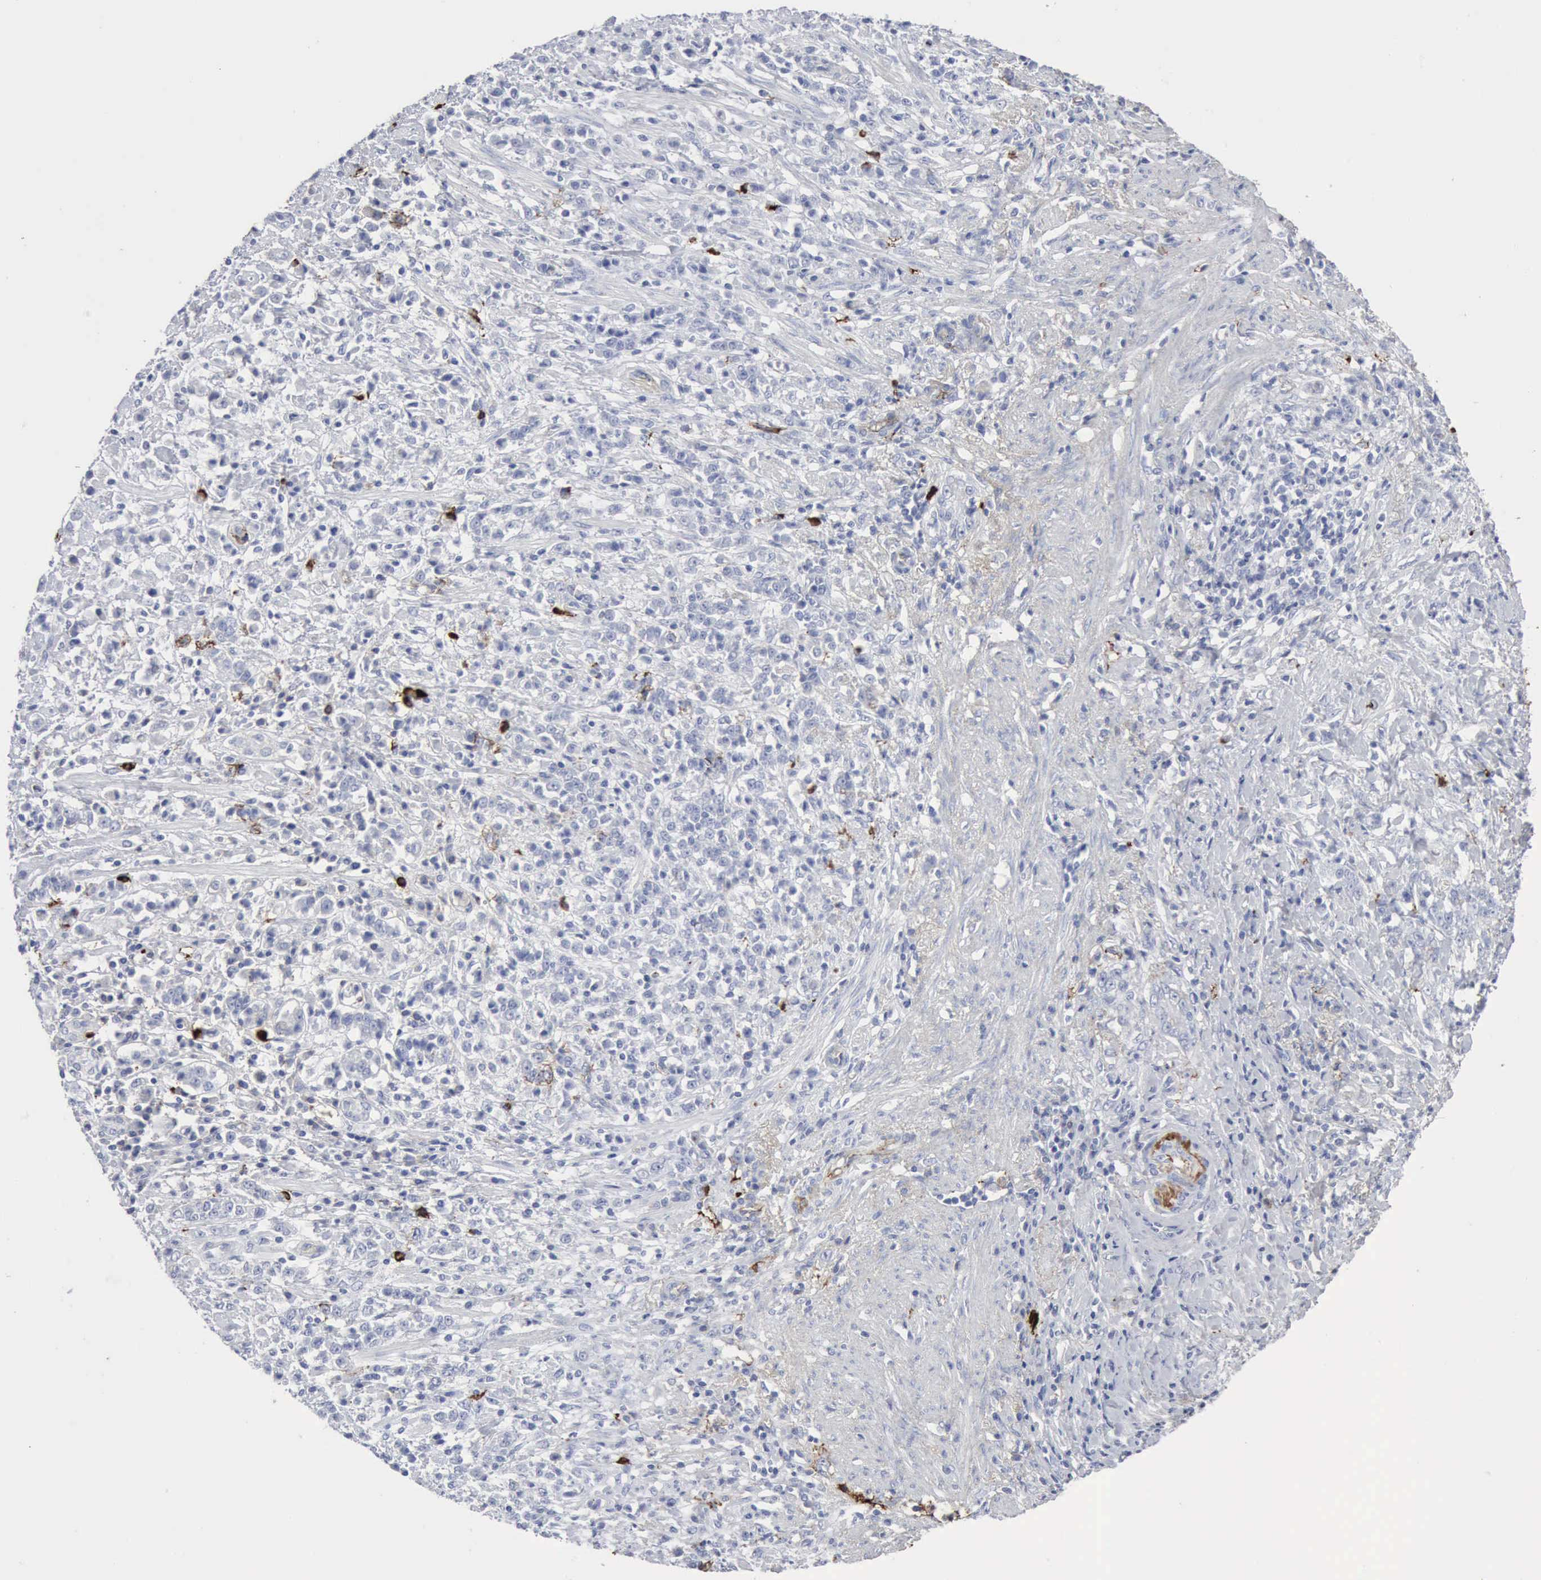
{"staining": {"intensity": "negative", "quantity": "none", "location": "none"}, "tissue": "stomach cancer", "cell_type": "Tumor cells", "image_type": "cancer", "snomed": [{"axis": "morphology", "description": "Adenocarcinoma, NOS"}, {"axis": "topography", "description": "Stomach, lower"}], "caption": "The image displays no significant expression in tumor cells of stomach cancer (adenocarcinoma). Brightfield microscopy of IHC stained with DAB (3,3'-diaminobenzidine) (brown) and hematoxylin (blue), captured at high magnification.", "gene": "C4BPA", "patient": {"sex": "male", "age": 88}}